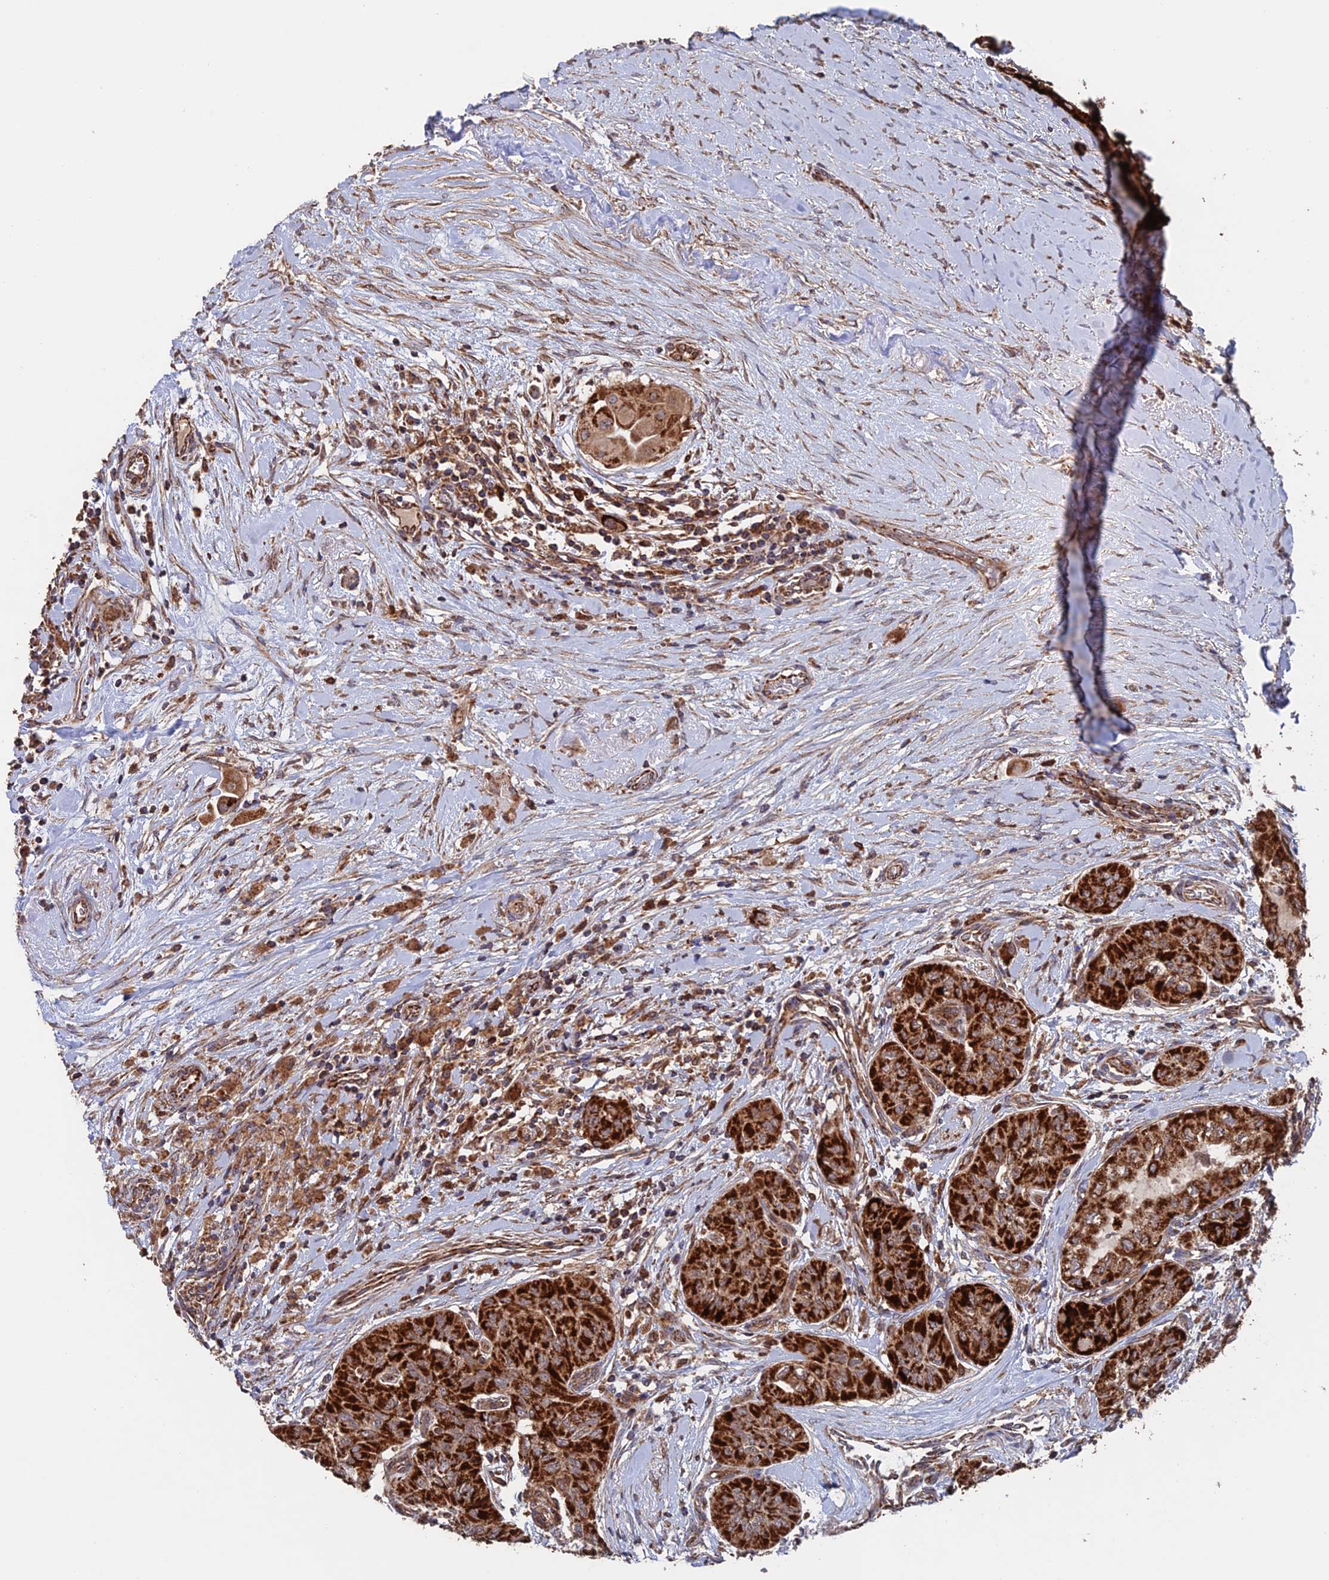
{"staining": {"intensity": "strong", "quantity": ">75%", "location": "cytoplasmic/membranous"}, "tissue": "thyroid cancer", "cell_type": "Tumor cells", "image_type": "cancer", "snomed": [{"axis": "morphology", "description": "Papillary adenocarcinoma, NOS"}, {"axis": "topography", "description": "Thyroid gland"}], "caption": "Approximately >75% of tumor cells in human thyroid papillary adenocarcinoma exhibit strong cytoplasmic/membranous protein positivity as visualized by brown immunohistochemical staining.", "gene": "DTYMK", "patient": {"sex": "female", "age": 59}}